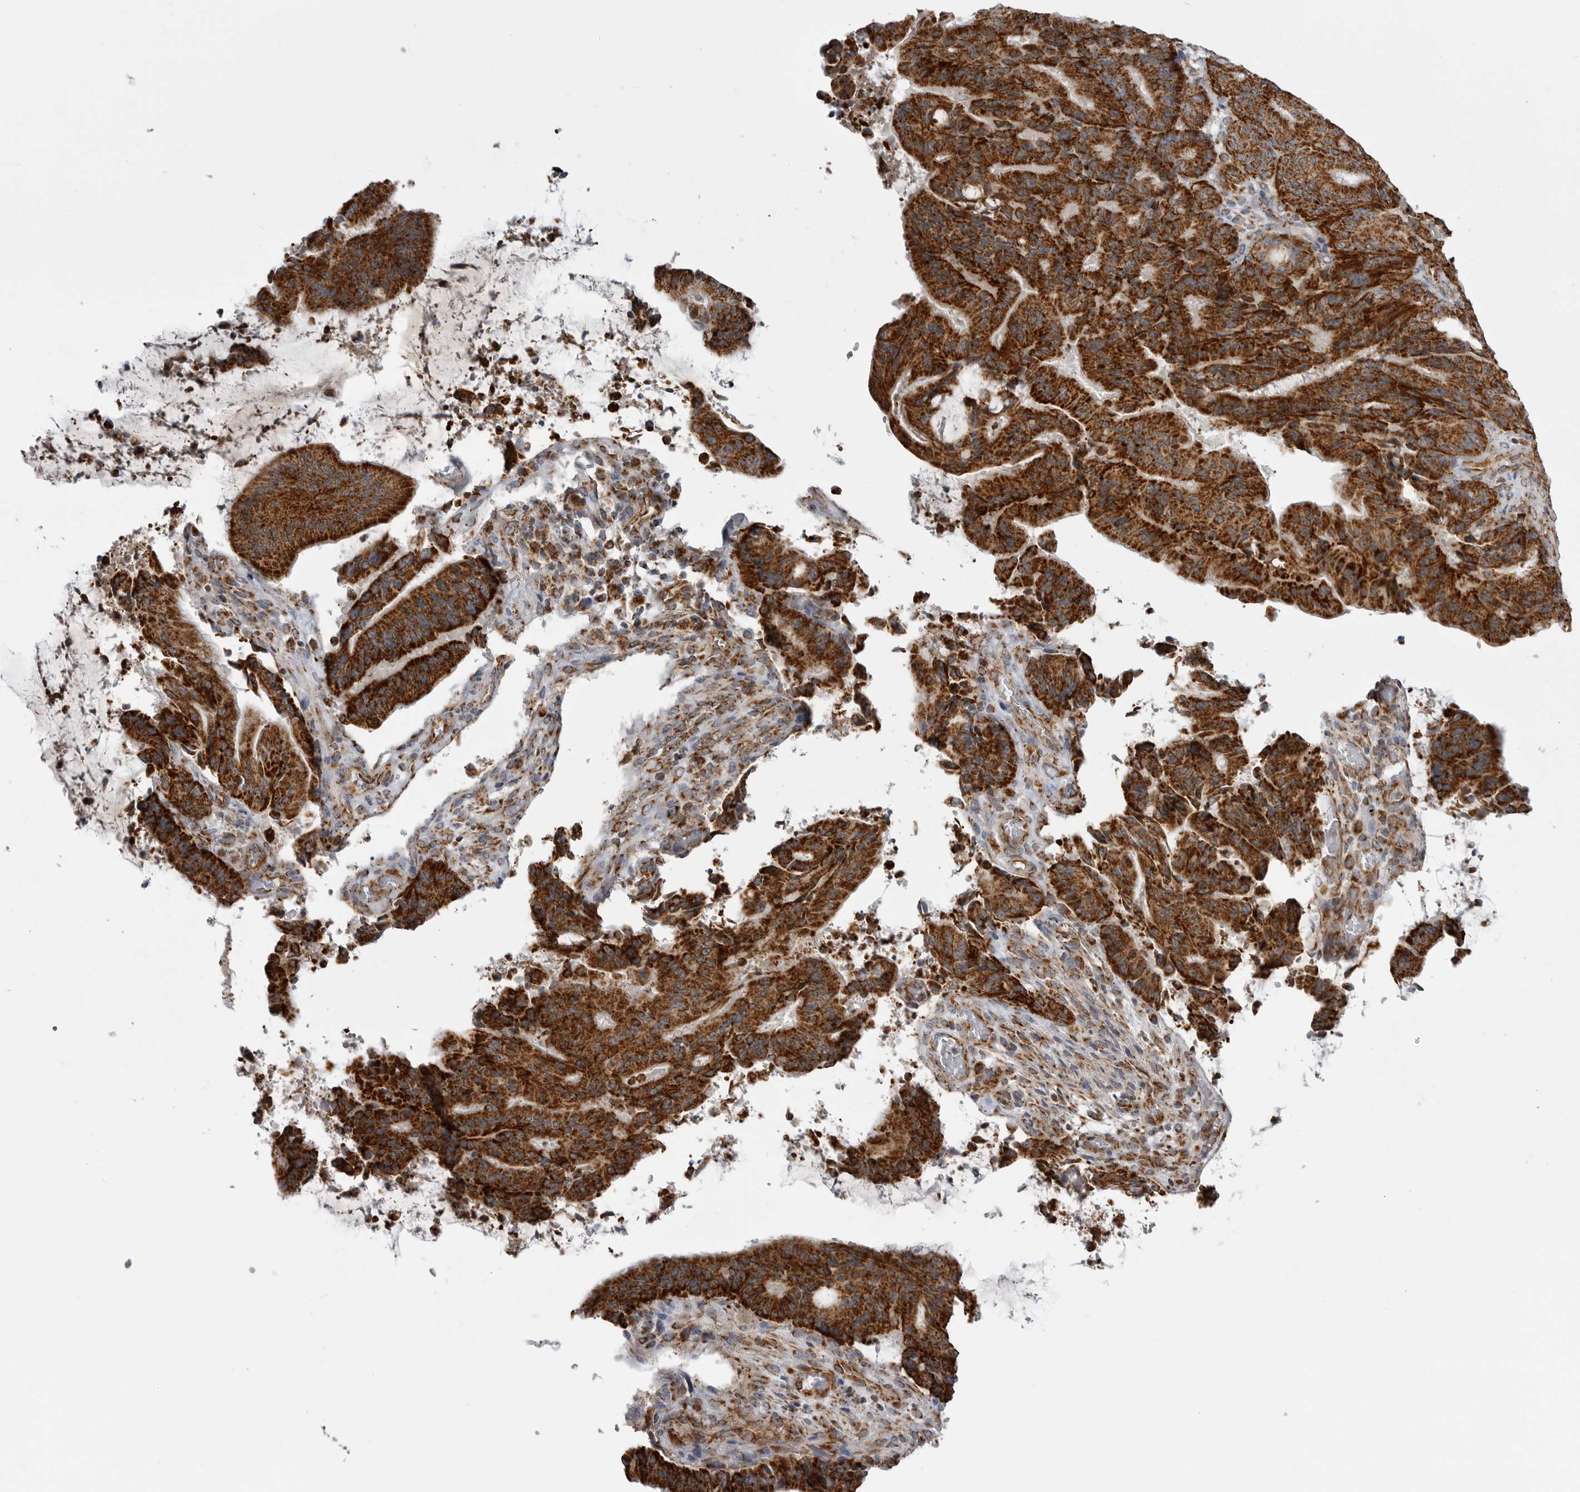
{"staining": {"intensity": "strong", "quantity": ">75%", "location": "cytoplasmic/membranous"}, "tissue": "liver cancer", "cell_type": "Tumor cells", "image_type": "cancer", "snomed": [{"axis": "morphology", "description": "Normal tissue, NOS"}, {"axis": "morphology", "description": "Cholangiocarcinoma"}, {"axis": "topography", "description": "Liver"}, {"axis": "topography", "description": "Peripheral nerve tissue"}], "caption": "A micrograph of cholangiocarcinoma (liver) stained for a protein shows strong cytoplasmic/membranous brown staining in tumor cells.", "gene": "FH", "patient": {"sex": "female", "age": 73}}